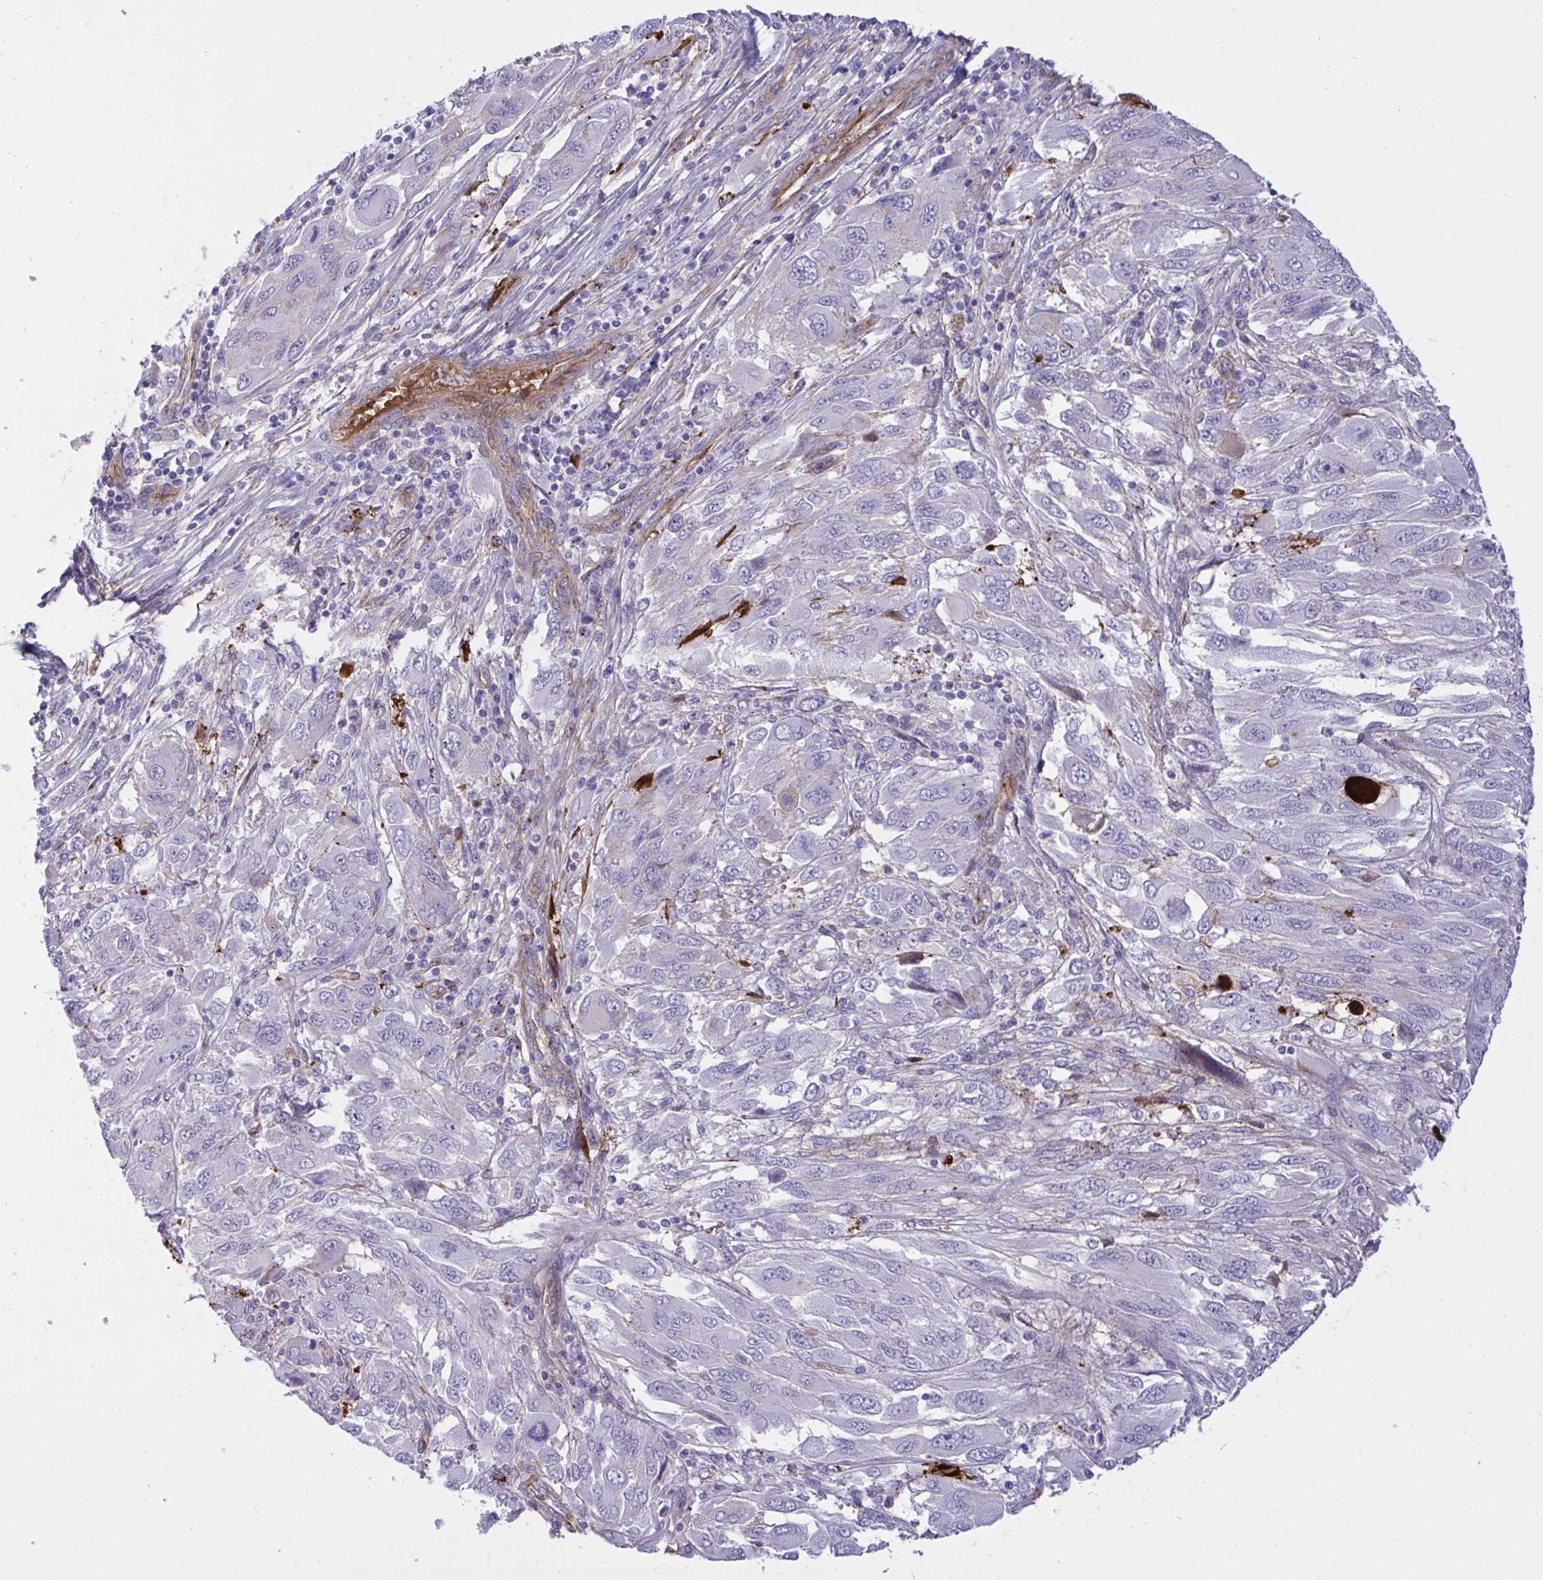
{"staining": {"intensity": "weak", "quantity": "<25%", "location": "cytoplasmic/membranous"}, "tissue": "melanoma", "cell_type": "Tumor cells", "image_type": "cancer", "snomed": [{"axis": "morphology", "description": "Malignant melanoma, NOS"}, {"axis": "topography", "description": "Skin"}], "caption": "This is an immunohistochemistry (IHC) micrograph of malignant melanoma. There is no positivity in tumor cells.", "gene": "F2", "patient": {"sex": "female", "age": 91}}